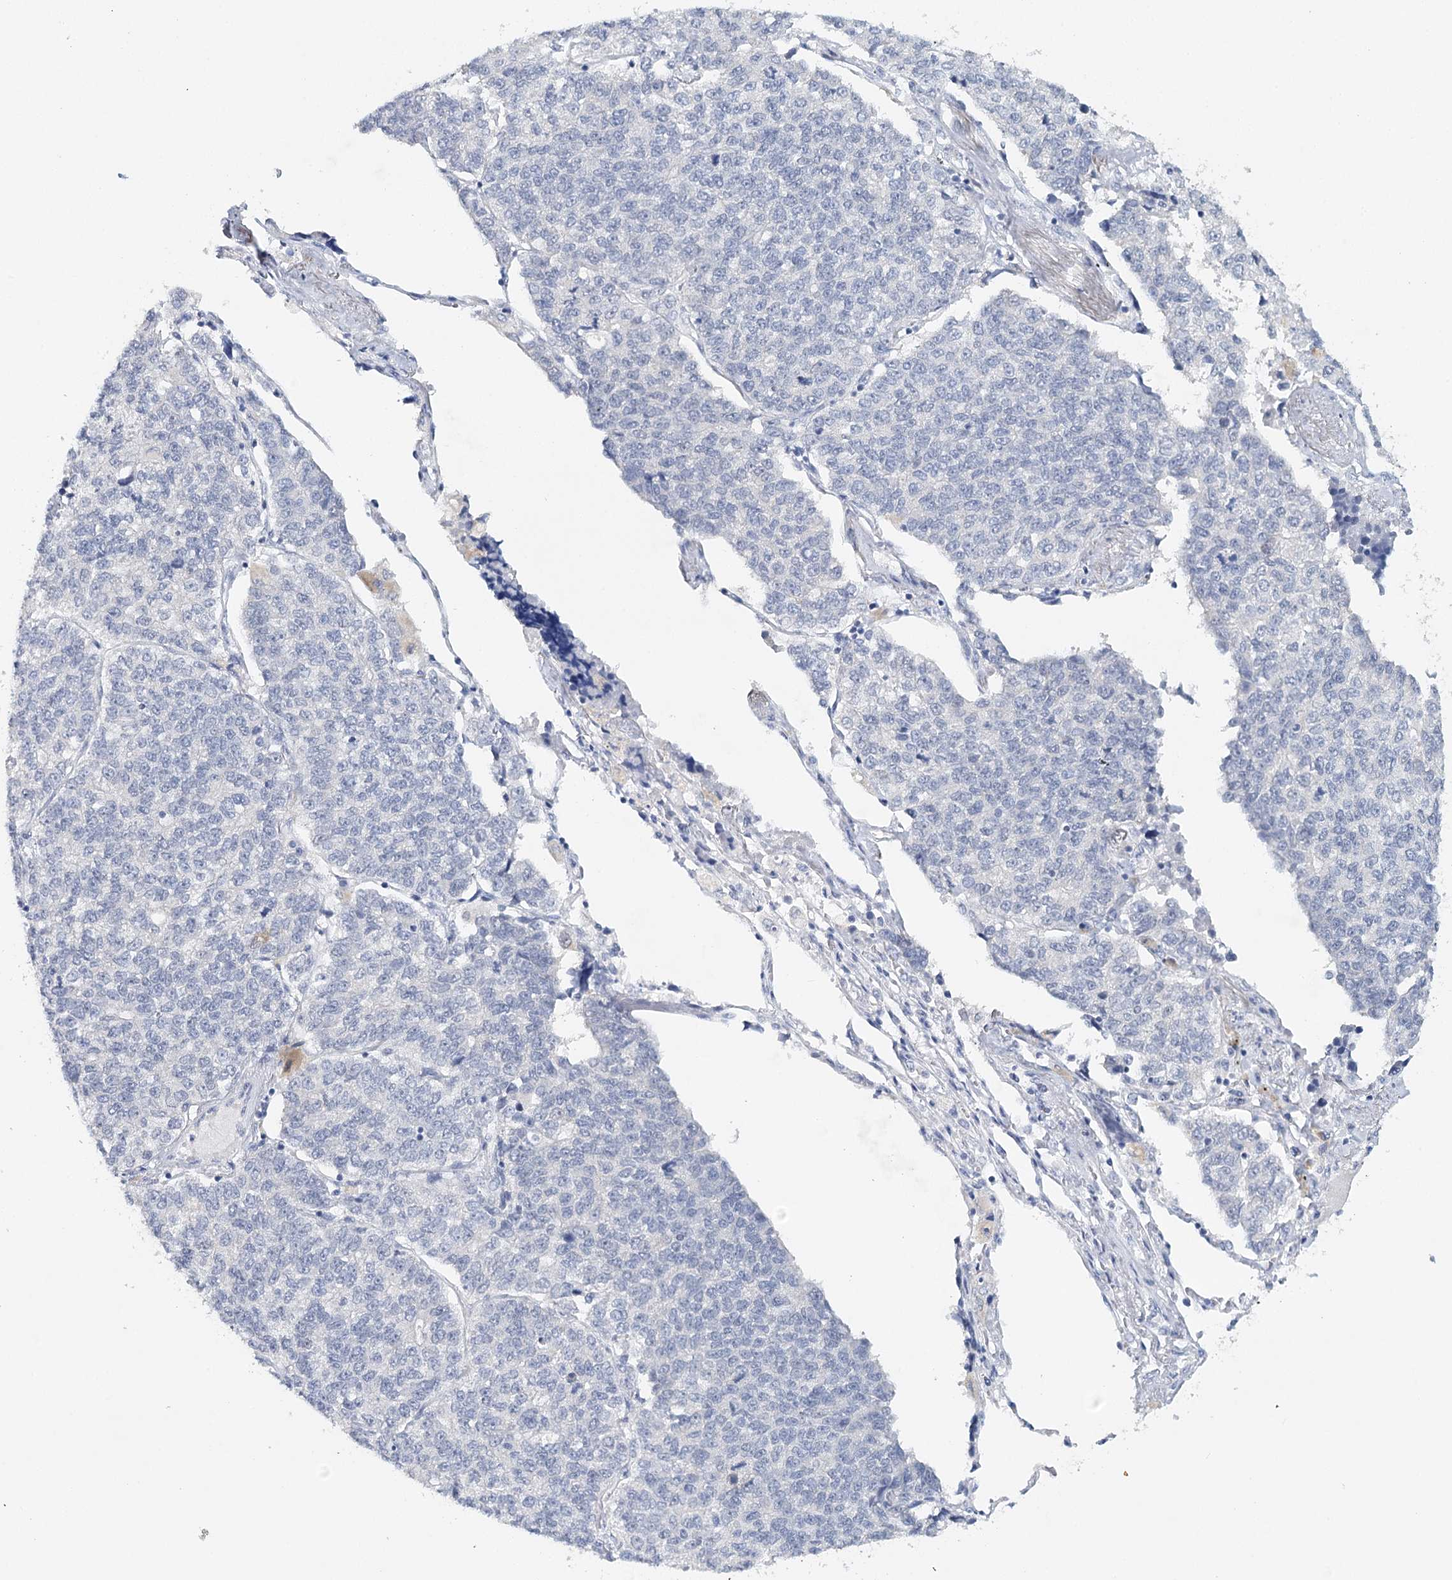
{"staining": {"intensity": "negative", "quantity": "none", "location": "none"}, "tissue": "lung cancer", "cell_type": "Tumor cells", "image_type": "cancer", "snomed": [{"axis": "morphology", "description": "Adenocarcinoma, NOS"}, {"axis": "topography", "description": "Lung"}], "caption": "Human lung cancer (adenocarcinoma) stained for a protein using immunohistochemistry (IHC) exhibits no expression in tumor cells.", "gene": "HSPA4L", "patient": {"sex": "male", "age": 49}}